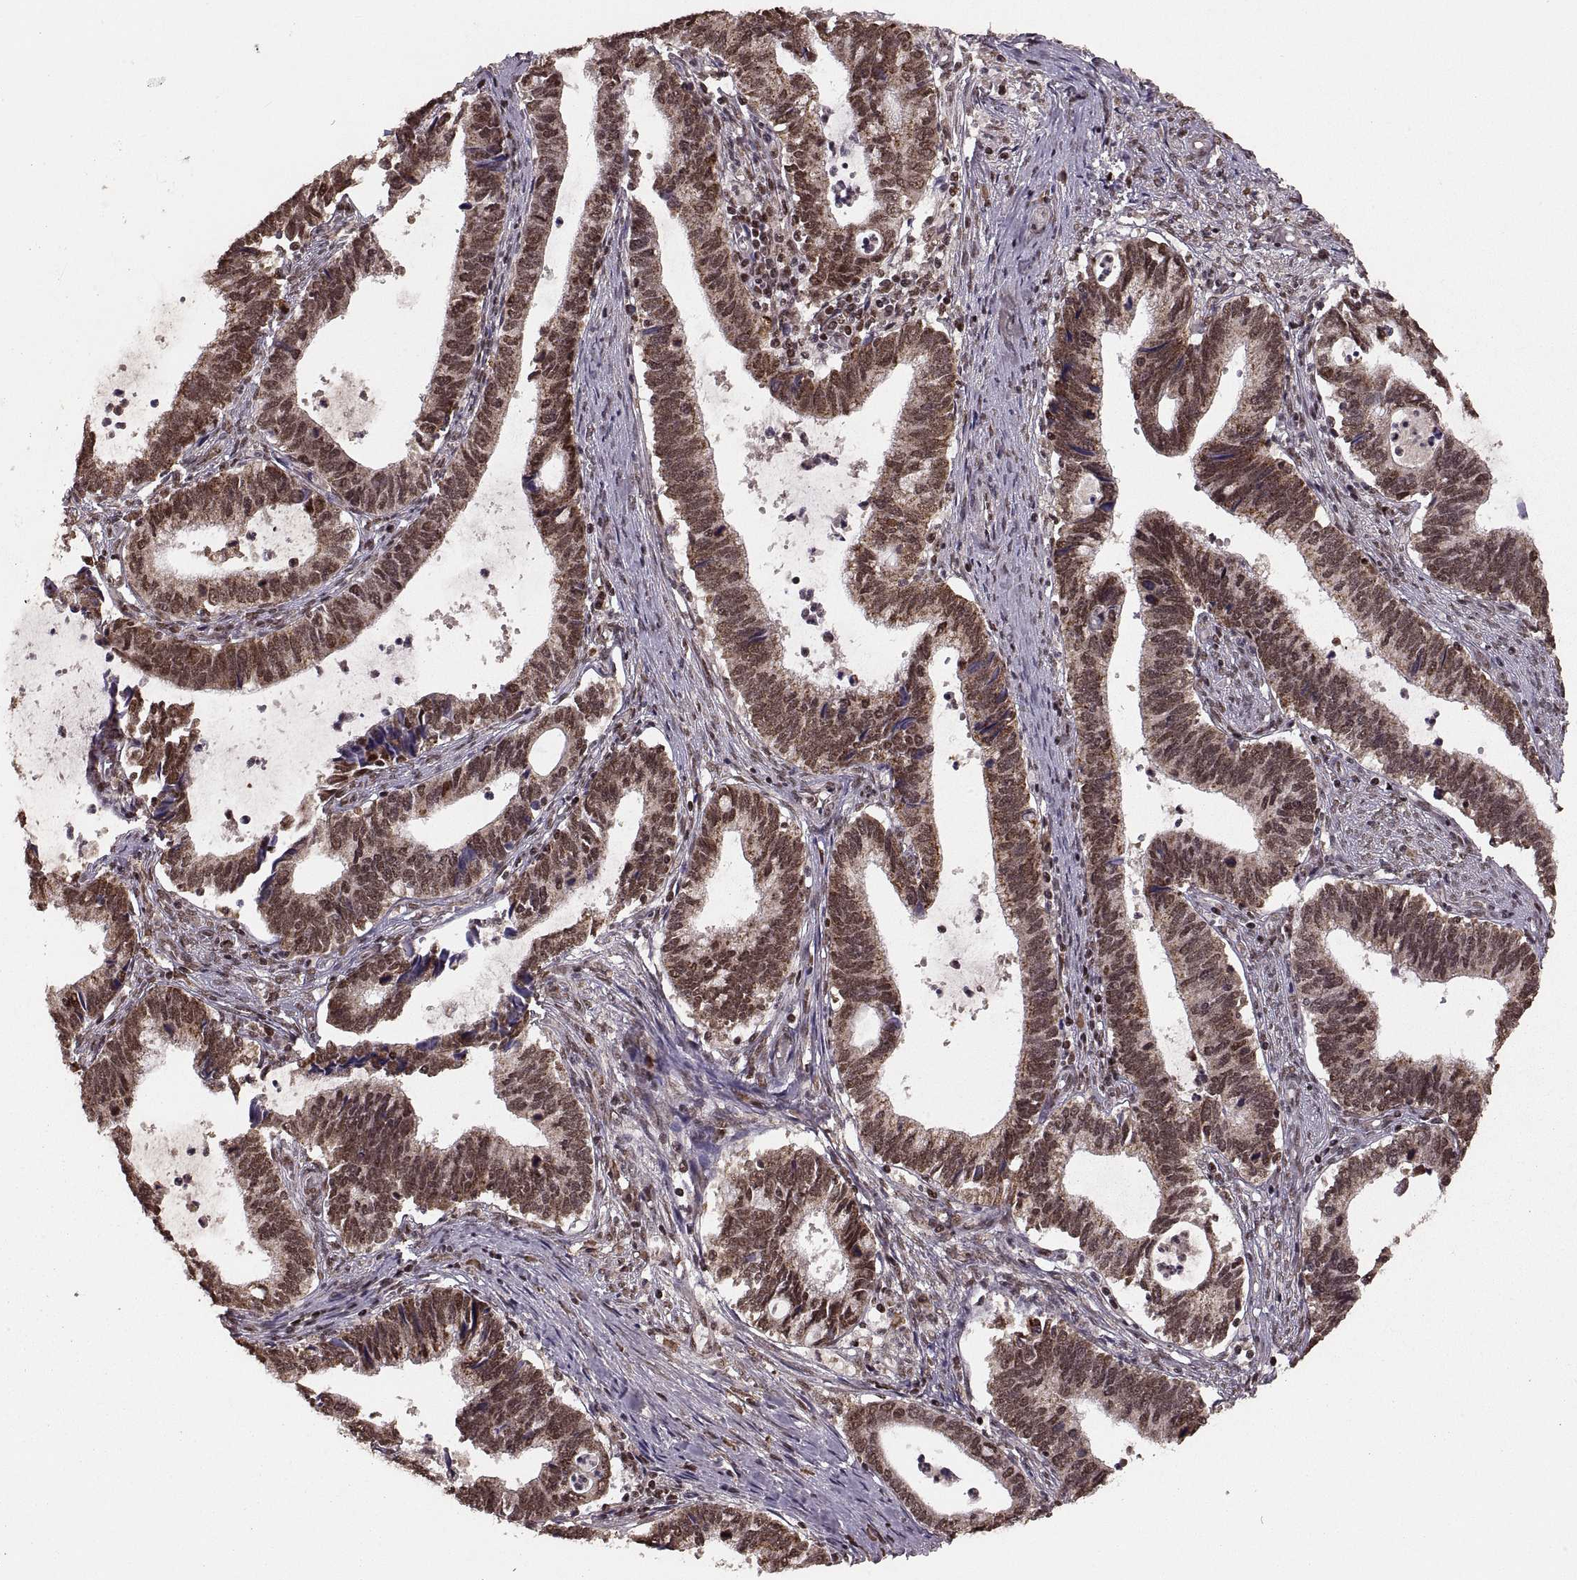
{"staining": {"intensity": "moderate", "quantity": ">75%", "location": "cytoplasmic/membranous,nuclear"}, "tissue": "cervical cancer", "cell_type": "Tumor cells", "image_type": "cancer", "snomed": [{"axis": "morphology", "description": "Adenocarcinoma, NOS"}, {"axis": "topography", "description": "Cervix"}], "caption": "The micrograph shows a brown stain indicating the presence of a protein in the cytoplasmic/membranous and nuclear of tumor cells in cervical cancer. (DAB (3,3'-diaminobenzidine) IHC, brown staining for protein, blue staining for nuclei).", "gene": "RFT1", "patient": {"sex": "female", "age": 42}}